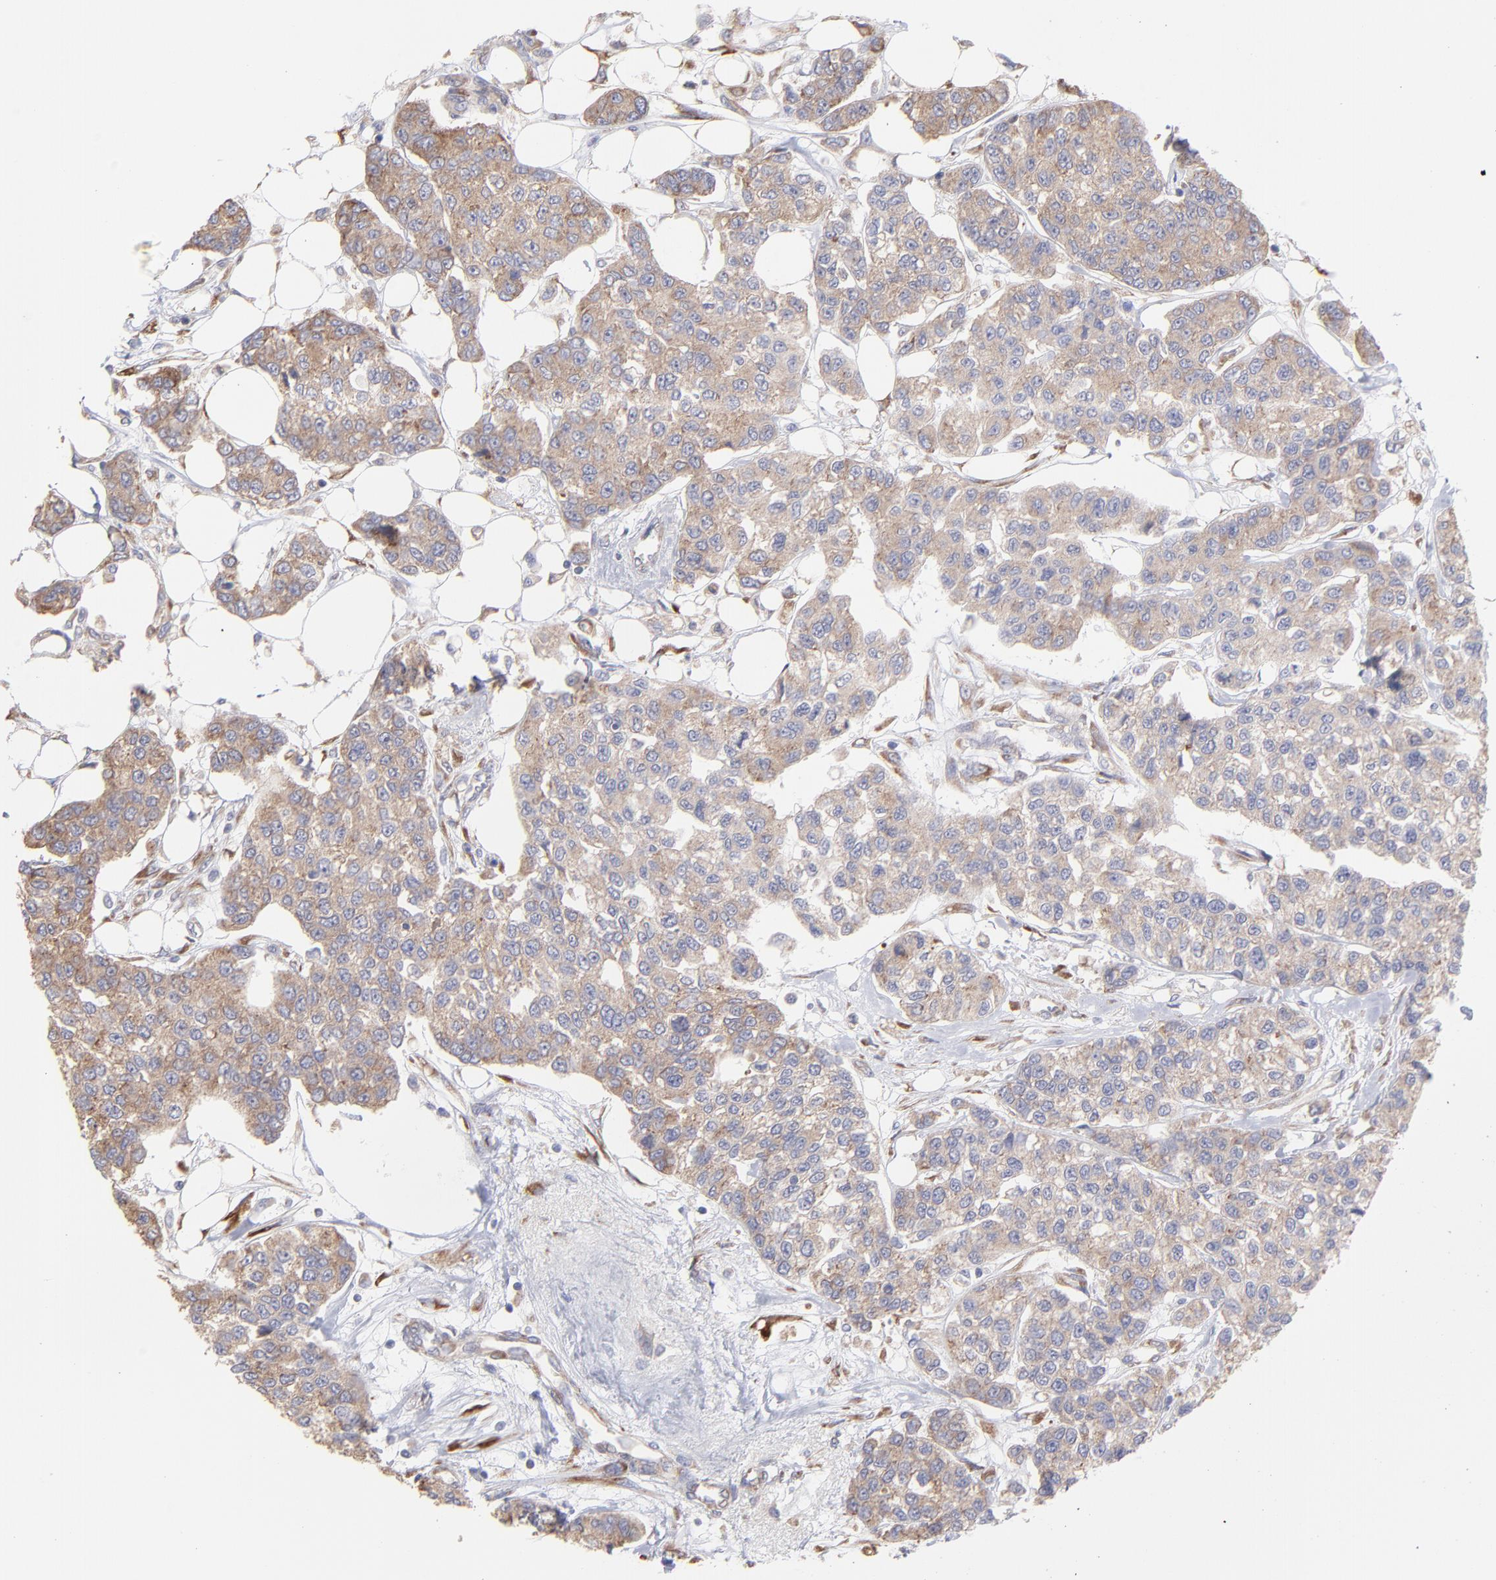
{"staining": {"intensity": "weak", "quantity": ">75%", "location": "cytoplasmic/membranous"}, "tissue": "breast cancer", "cell_type": "Tumor cells", "image_type": "cancer", "snomed": [{"axis": "morphology", "description": "Duct carcinoma"}, {"axis": "topography", "description": "Breast"}], "caption": "Weak cytoplasmic/membranous positivity for a protein is seen in approximately >75% of tumor cells of intraductal carcinoma (breast) using IHC.", "gene": "RPLP0", "patient": {"sex": "female", "age": 51}}